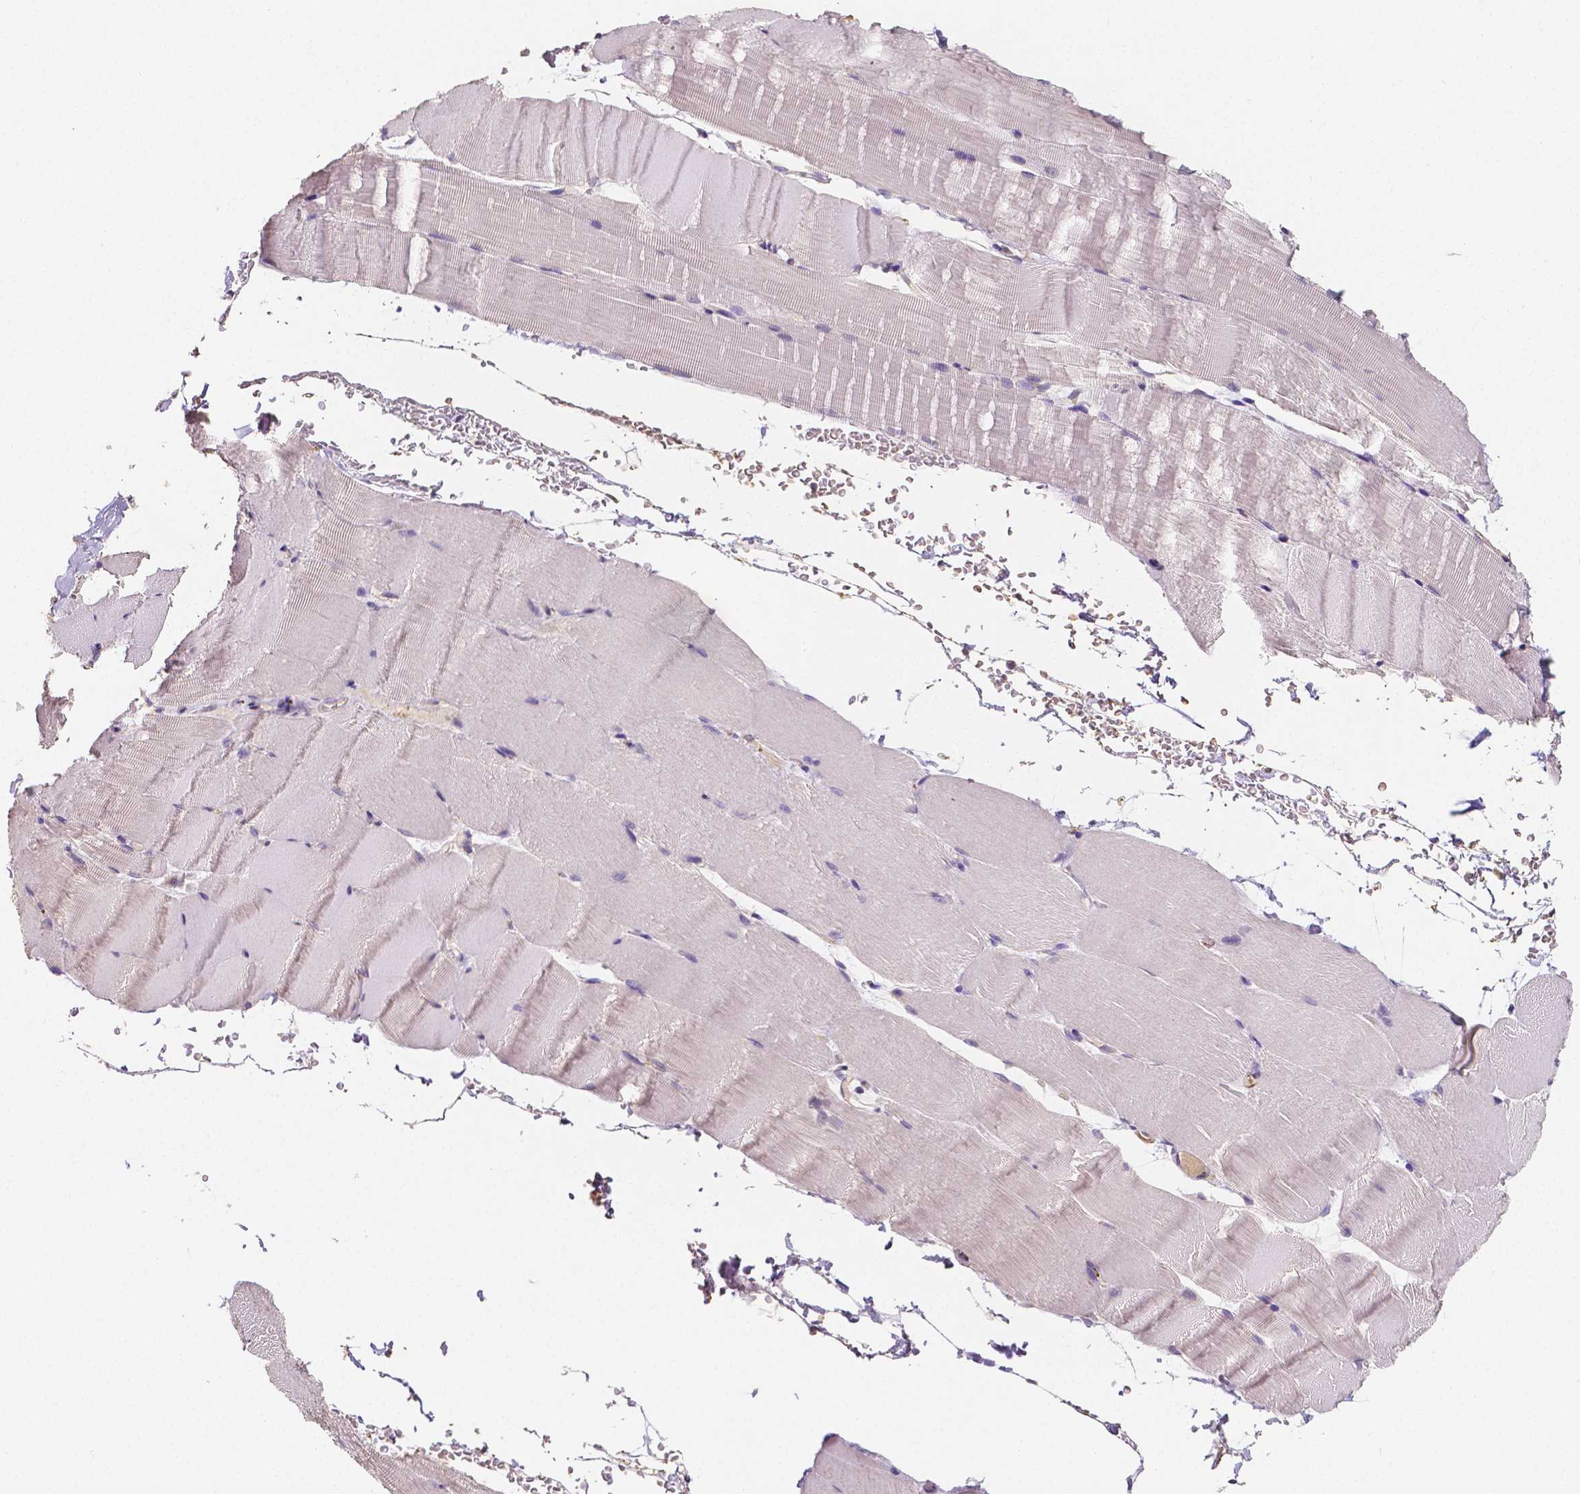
{"staining": {"intensity": "negative", "quantity": "none", "location": "none"}, "tissue": "skeletal muscle", "cell_type": "Myocytes", "image_type": "normal", "snomed": [{"axis": "morphology", "description": "Normal tissue, NOS"}, {"axis": "topography", "description": "Skeletal muscle"}], "caption": "An immunohistochemistry photomicrograph of unremarkable skeletal muscle is shown. There is no staining in myocytes of skeletal muscle. (DAB immunohistochemistry (IHC) with hematoxylin counter stain).", "gene": "ELAVL2", "patient": {"sex": "female", "age": 37}}